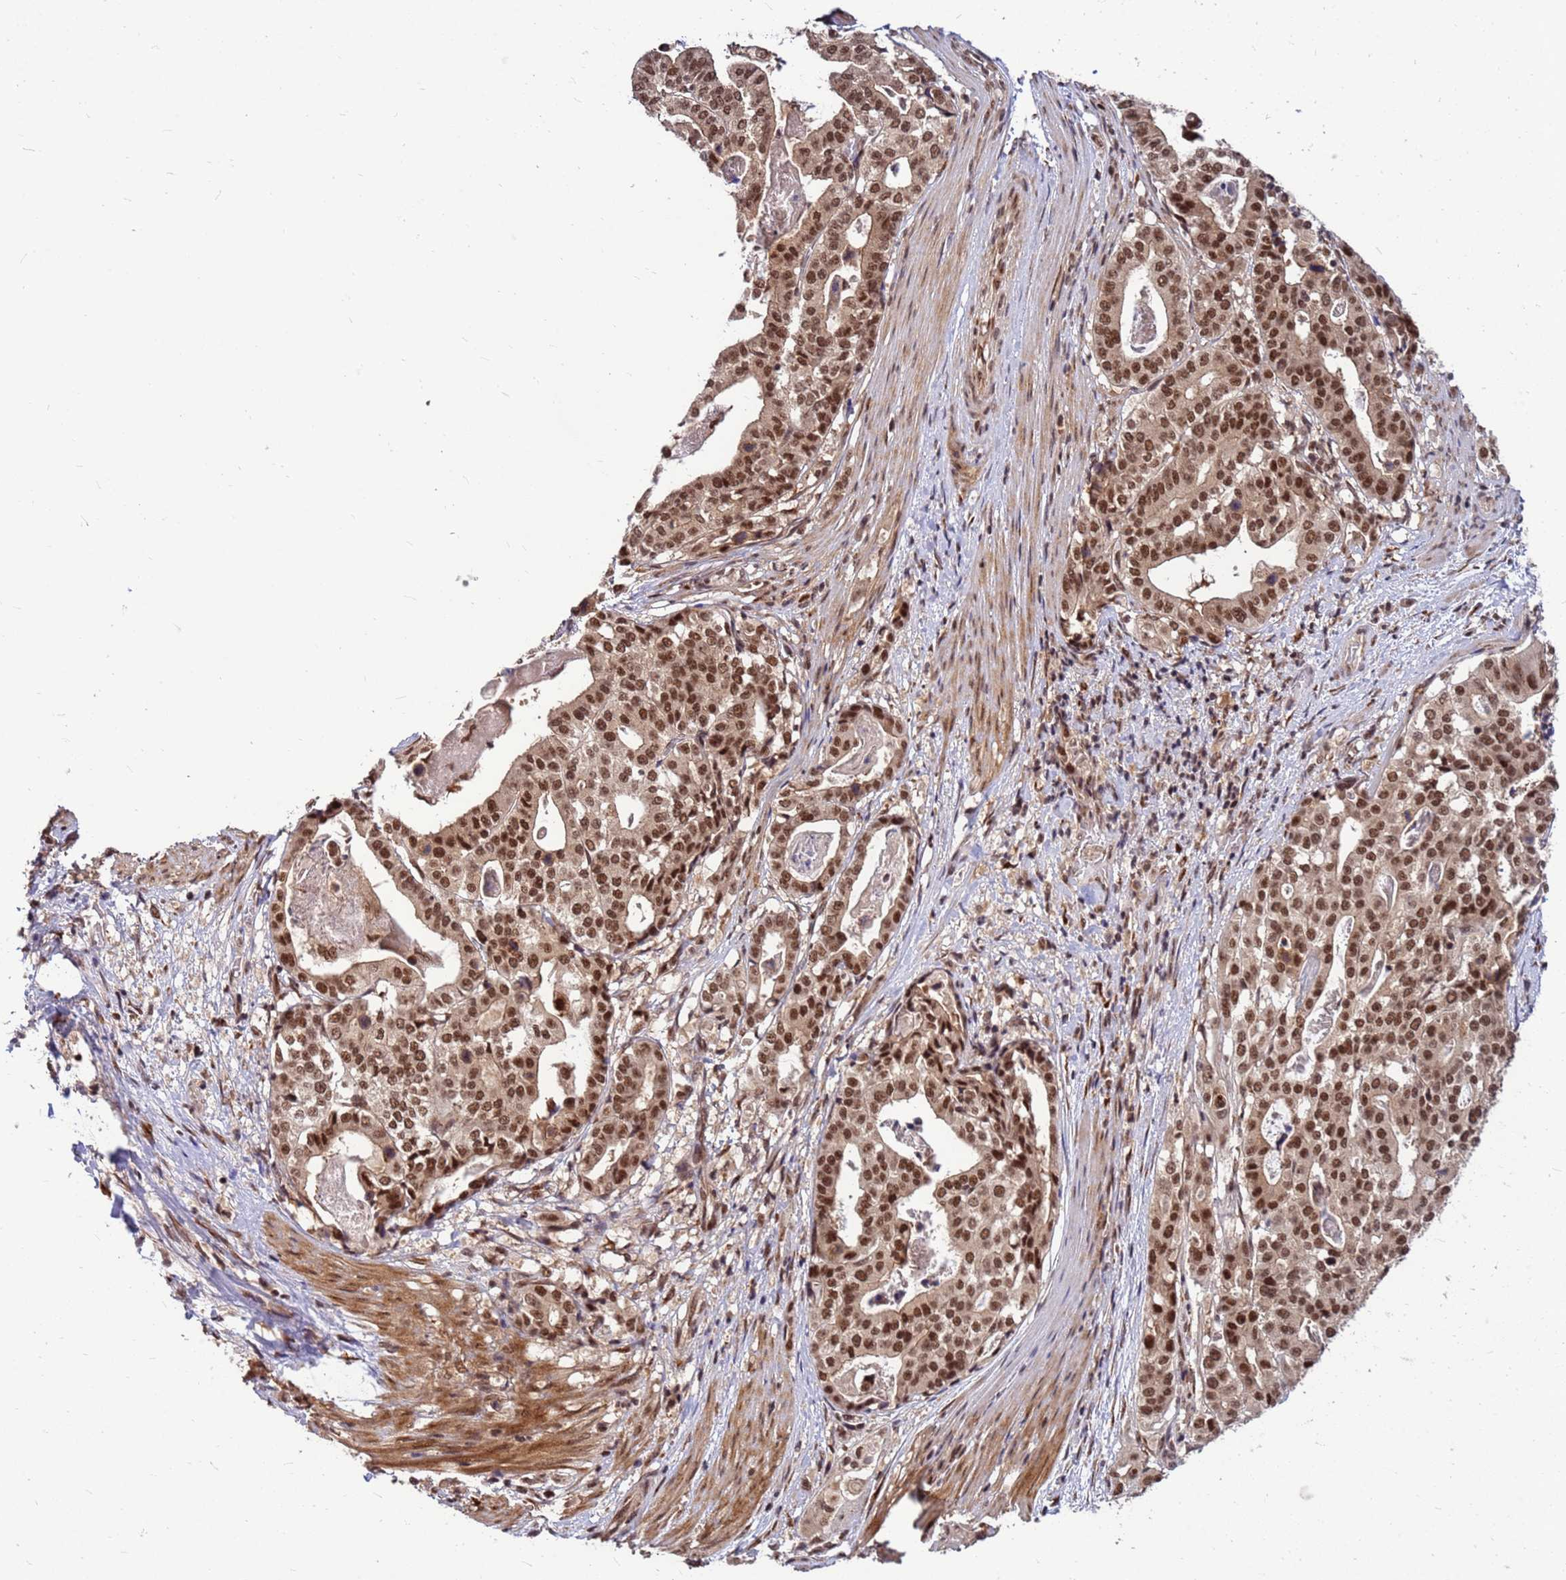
{"staining": {"intensity": "moderate", "quantity": ">75%", "location": "nuclear"}, "tissue": "stomach cancer", "cell_type": "Tumor cells", "image_type": "cancer", "snomed": [{"axis": "morphology", "description": "Adenocarcinoma, NOS"}, {"axis": "topography", "description": "Stomach"}], "caption": "The histopathology image displays immunohistochemical staining of stomach cancer. There is moderate nuclear staining is present in about >75% of tumor cells.", "gene": "NCBP2", "patient": {"sex": "male", "age": 48}}